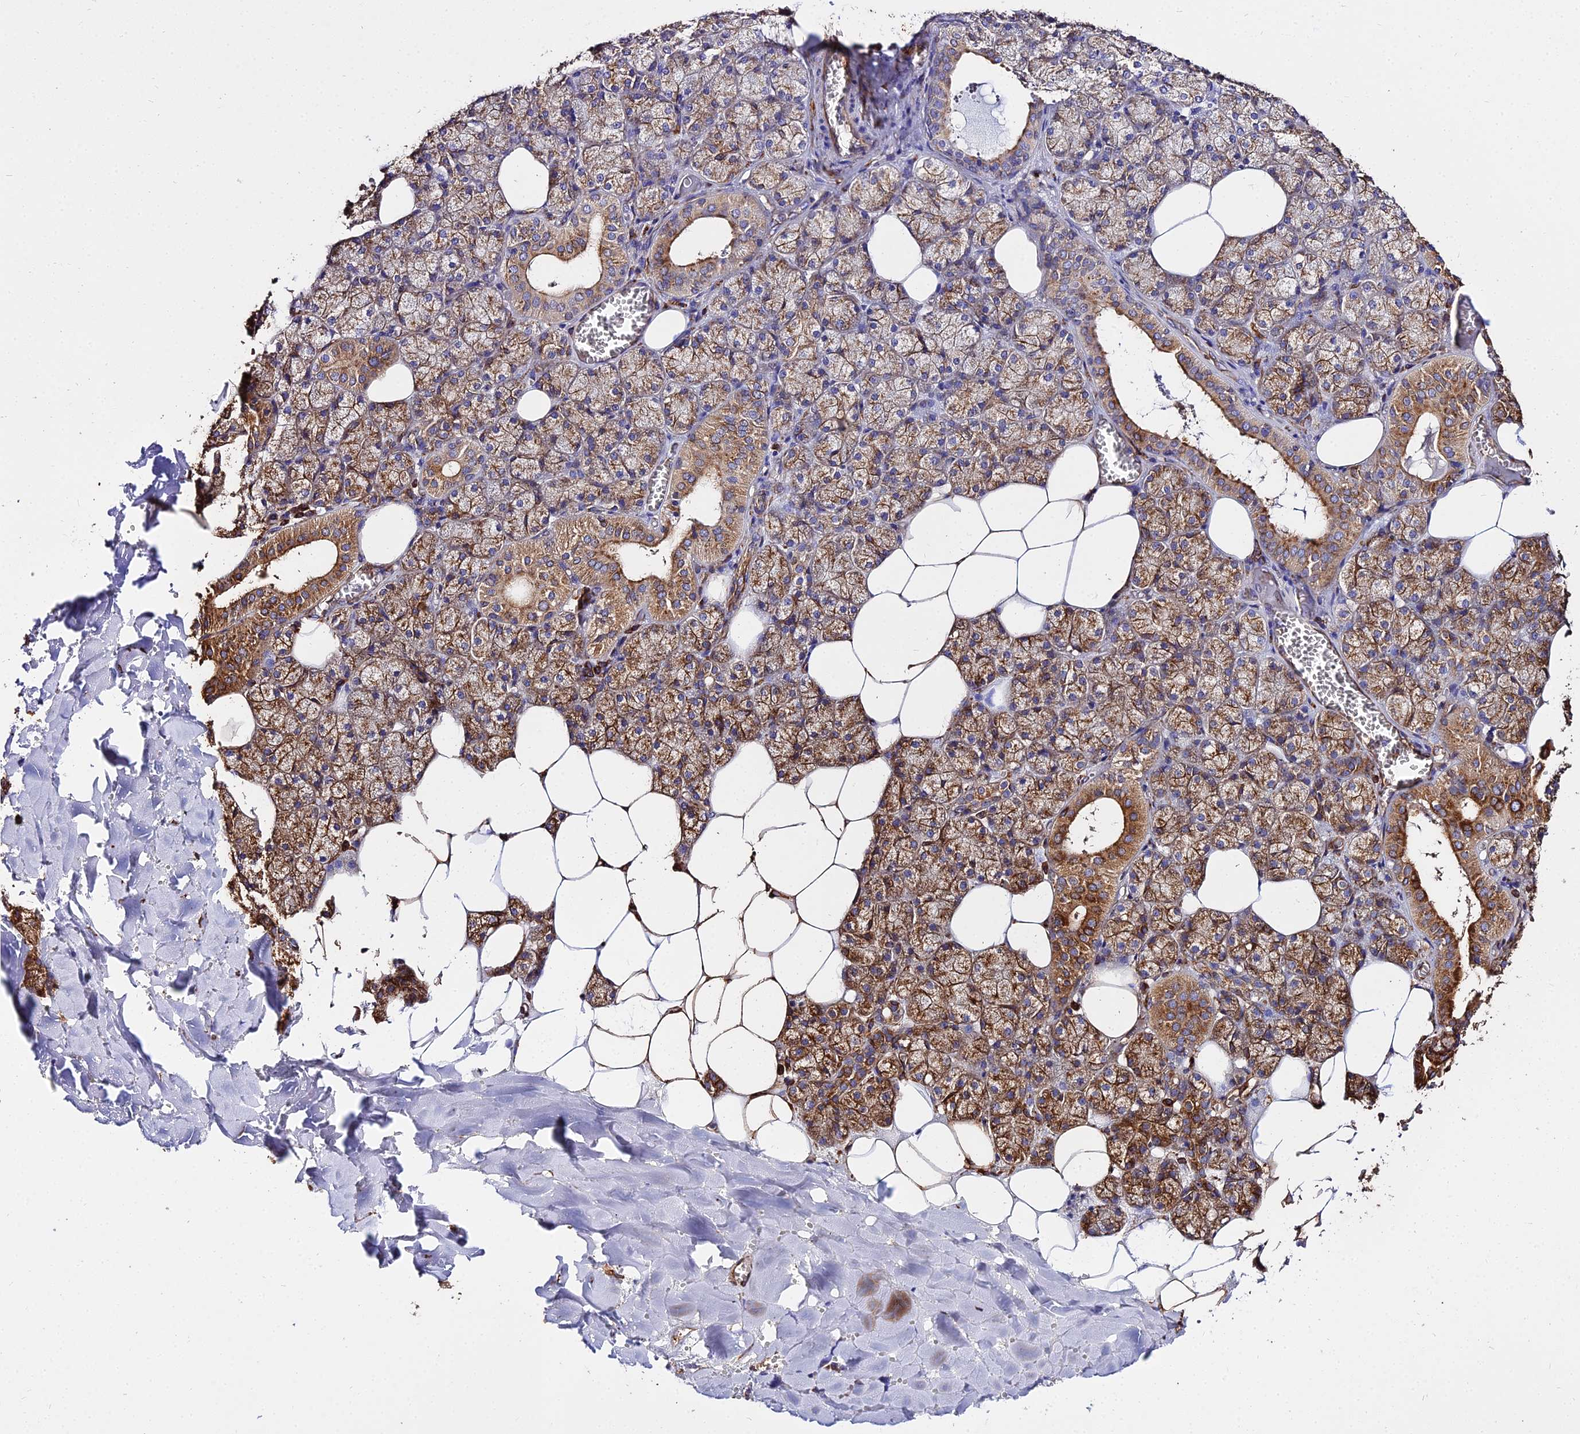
{"staining": {"intensity": "strong", "quantity": ">75%", "location": "cytoplasmic/membranous"}, "tissue": "salivary gland", "cell_type": "Glandular cells", "image_type": "normal", "snomed": [{"axis": "morphology", "description": "Normal tissue, NOS"}, {"axis": "topography", "description": "Salivary gland"}], "caption": "High-magnification brightfield microscopy of normal salivary gland stained with DAB (3,3'-diaminobenzidine) (brown) and counterstained with hematoxylin (blue). glandular cells exhibit strong cytoplasmic/membranous staining is present in about>75% of cells.", "gene": "TUBA1A", "patient": {"sex": "male", "age": 62}}